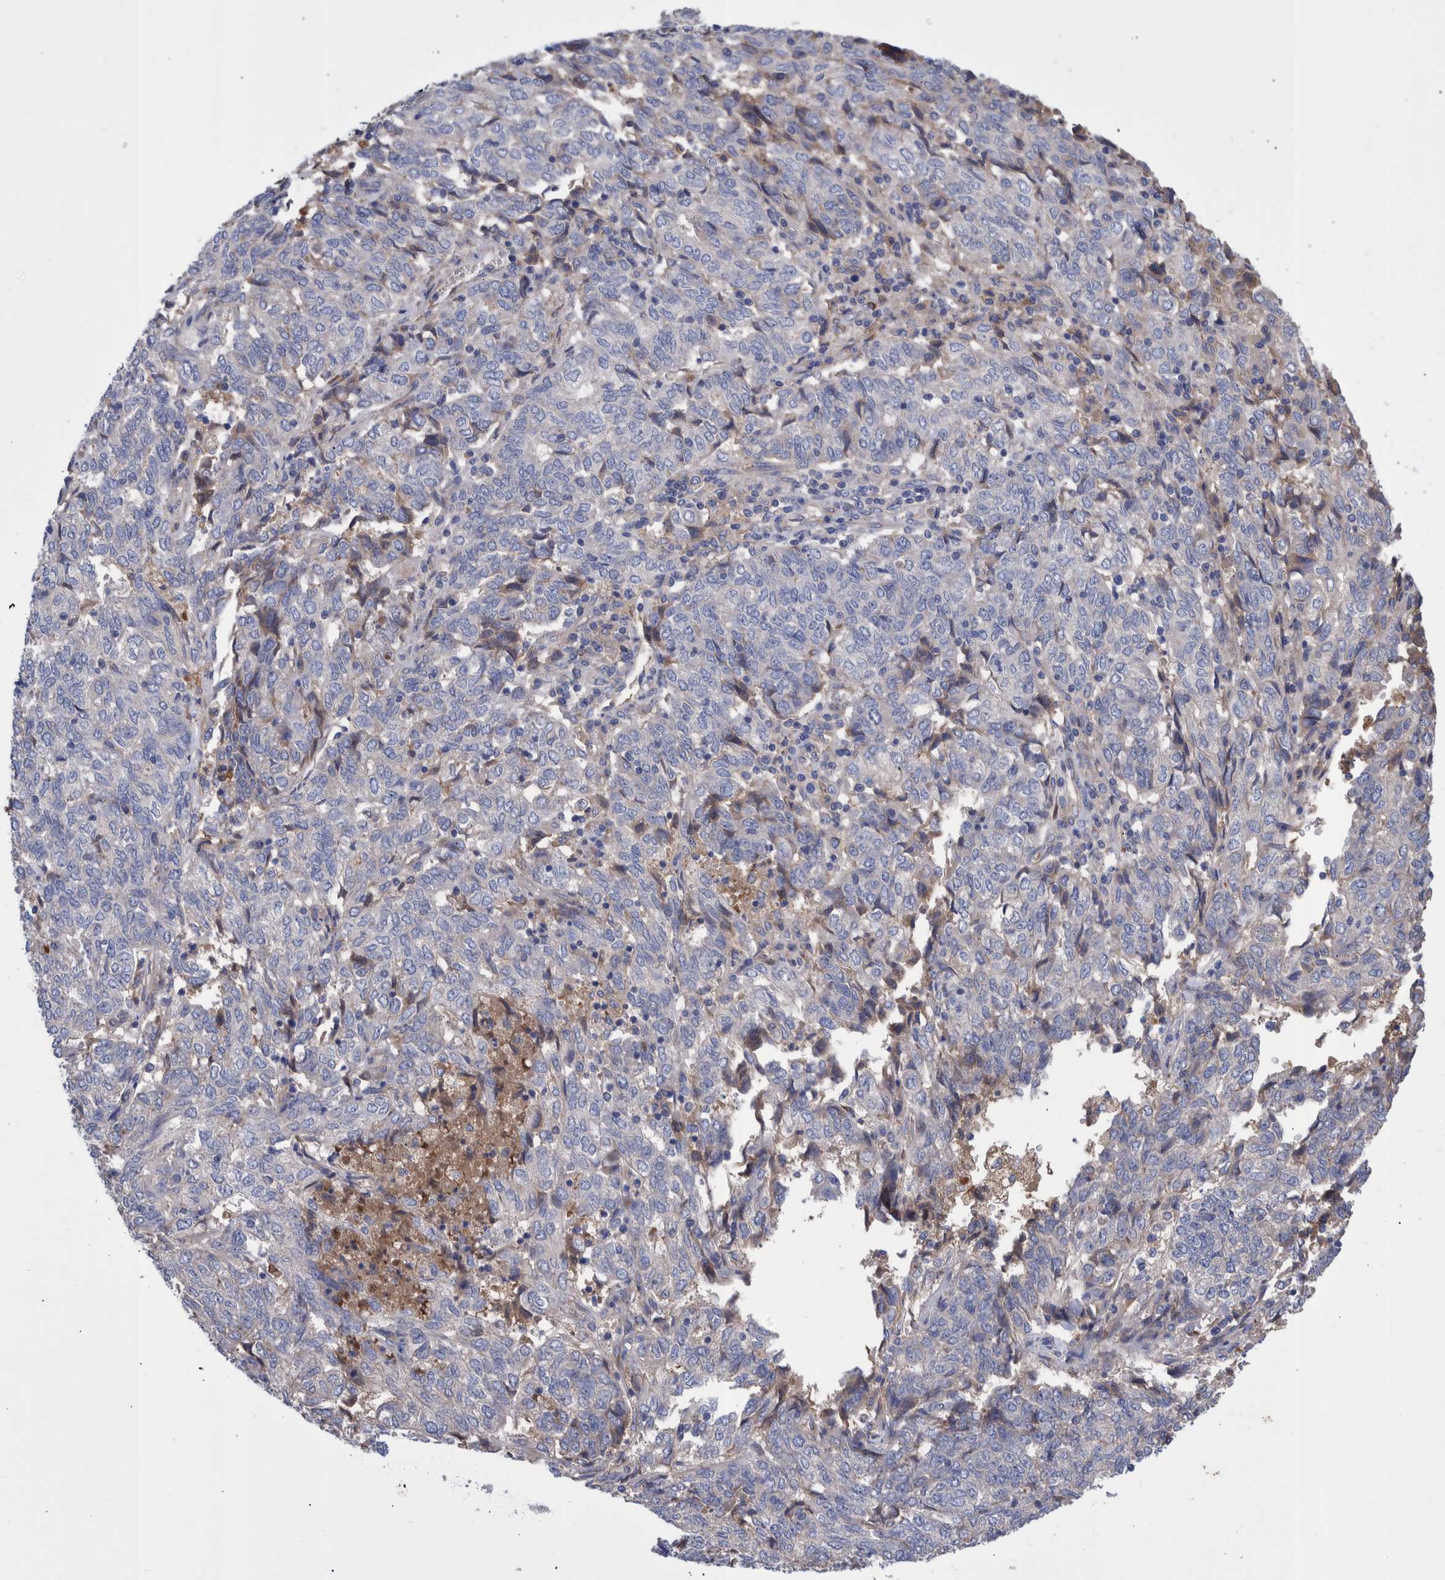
{"staining": {"intensity": "negative", "quantity": "none", "location": "none"}, "tissue": "endometrial cancer", "cell_type": "Tumor cells", "image_type": "cancer", "snomed": [{"axis": "morphology", "description": "Adenocarcinoma, NOS"}, {"axis": "topography", "description": "Endometrium"}], "caption": "This is a histopathology image of immunohistochemistry (IHC) staining of endometrial cancer (adenocarcinoma), which shows no expression in tumor cells.", "gene": "DLL4", "patient": {"sex": "female", "age": 80}}